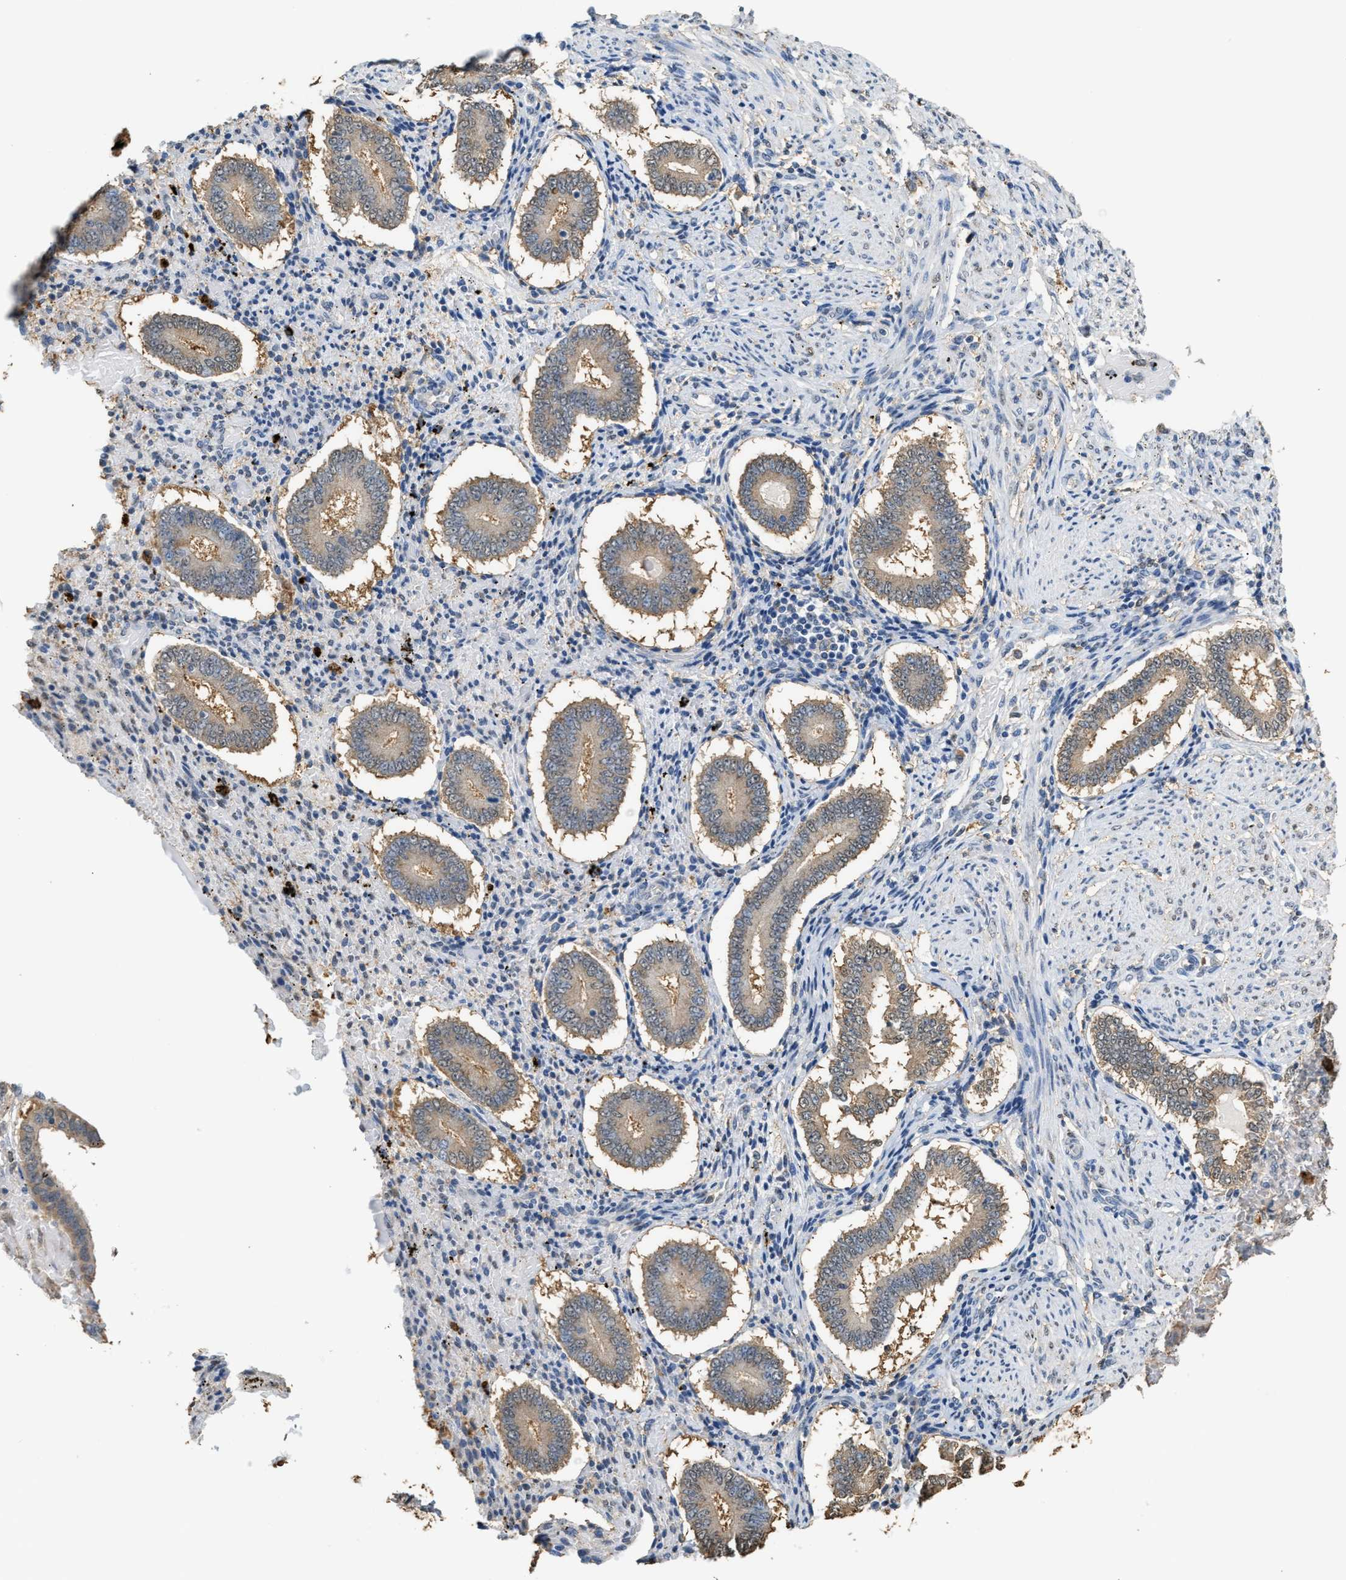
{"staining": {"intensity": "weak", "quantity": "25%-75%", "location": "cytoplasmic/membranous"}, "tissue": "endometrium", "cell_type": "Cells in endometrial stroma", "image_type": "normal", "snomed": [{"axis": "morphology", "description": "Normal tissue, NOS"}, {"axis": "topography", "description": "Endometrium"}], "caption": "Cells in endometrial stroma reveal weak cytoplasmic/membranous expression in approximately 25%-75% of cells in benign endometrium.", "gene": "GCN1", "patient": {"sex": "female", "age": 42}}